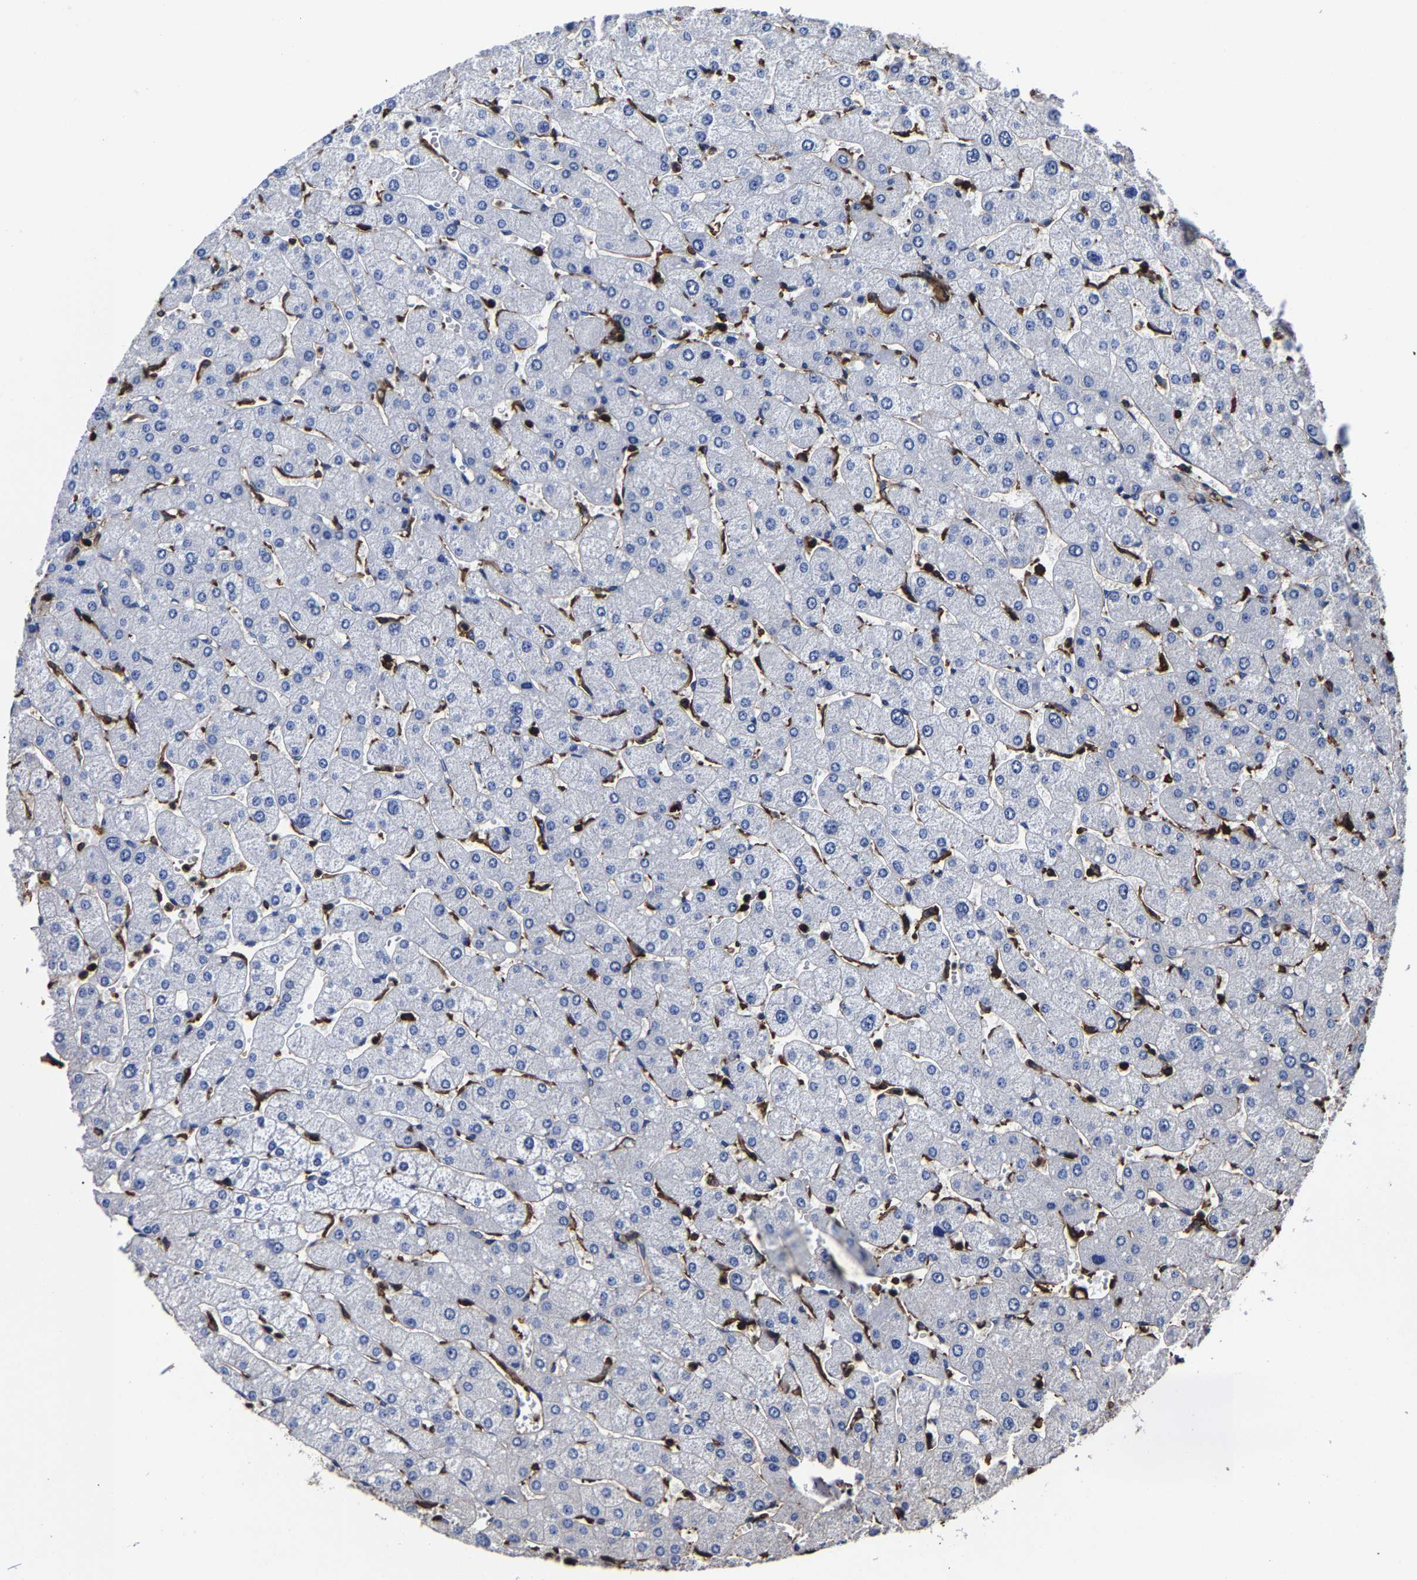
{"staining": {"intensity": "weak", "quantity": "25%-75%", "location": "cytoplasmic/membranous"}, "tissue": "liver", "cell_type": "Cholangiocytes", "image_type": "normal", "snomed": [{"axis": "morphology", "description": "Normal tissue, NOS"}, {"axis": "topography", "description": "Liver"}], "caption": "Liver was stained to show a protein in brown. There is low levels of weak cytoplasmic/membranous expression in approximately 25%-75% of cholangiocytes. The staining is performed using DAB (3,3'-diaminobenzidine) brown chromogen to label protein expression. The nuclei are counter-stained blue using hematoxylin.", "gene": "SSH3", "patient": {"sex": "male", "age": 55}}